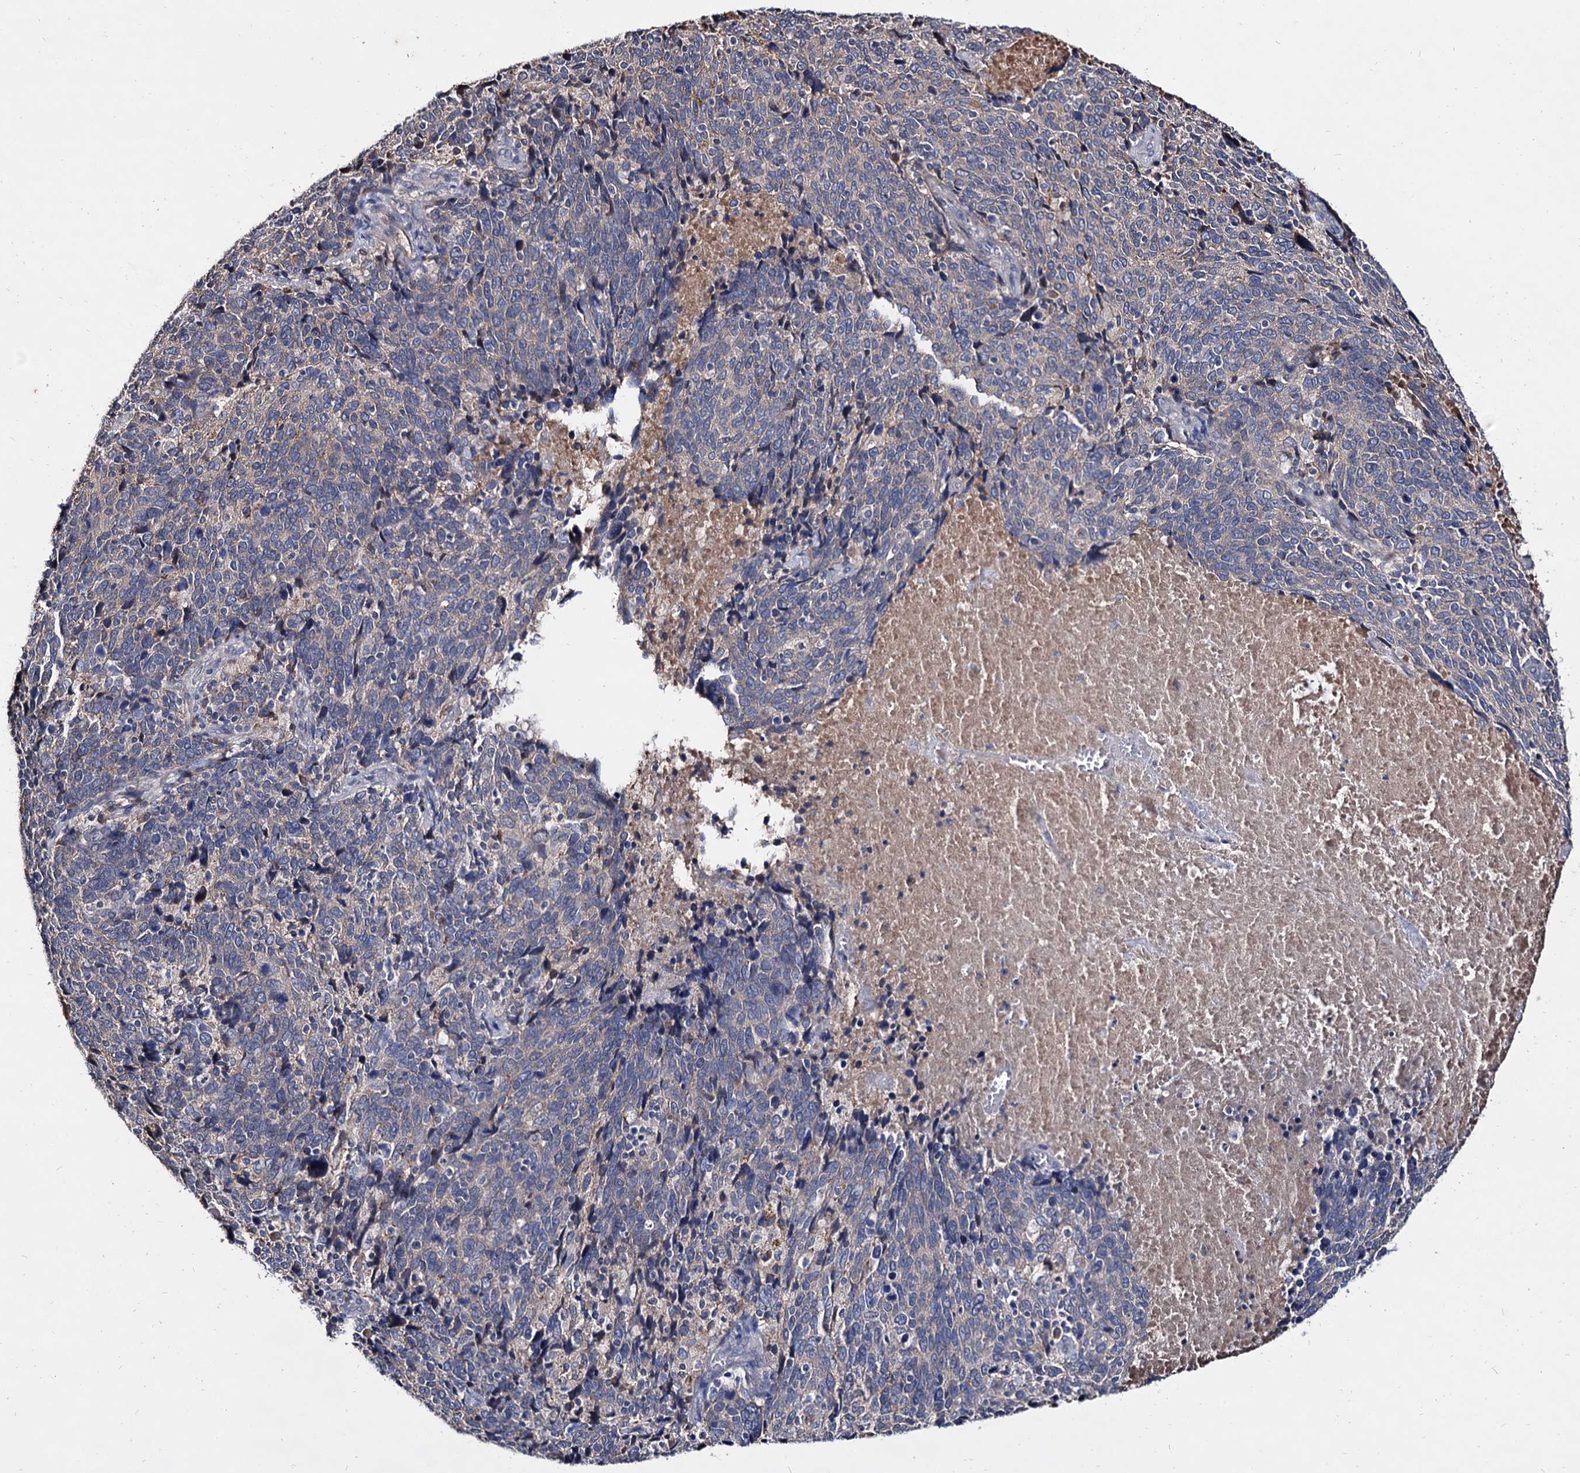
{"staining": {"intensity": "negative", "quantity": "none", "location": "none"}, "tissue": "cervical cancer", "cell_type": "Tumor cells", "image_type": "cancer", "snomed": [{"axis": "morphology", "description": "Squamous cell carcinoma, NOS"}, {"axis": "topography", "description": "Cervix"}], "caption": "Image shows no protein staining in tumor cells of cervical cancer (squamous cell carcinoma) tissue. (DAB (3,3'-diaminobenzidine) IHC visualized using brightfield microscopy, high magnification).", "gene": "ARFIP2", "patient": {"sex": "female", "age": 41}}